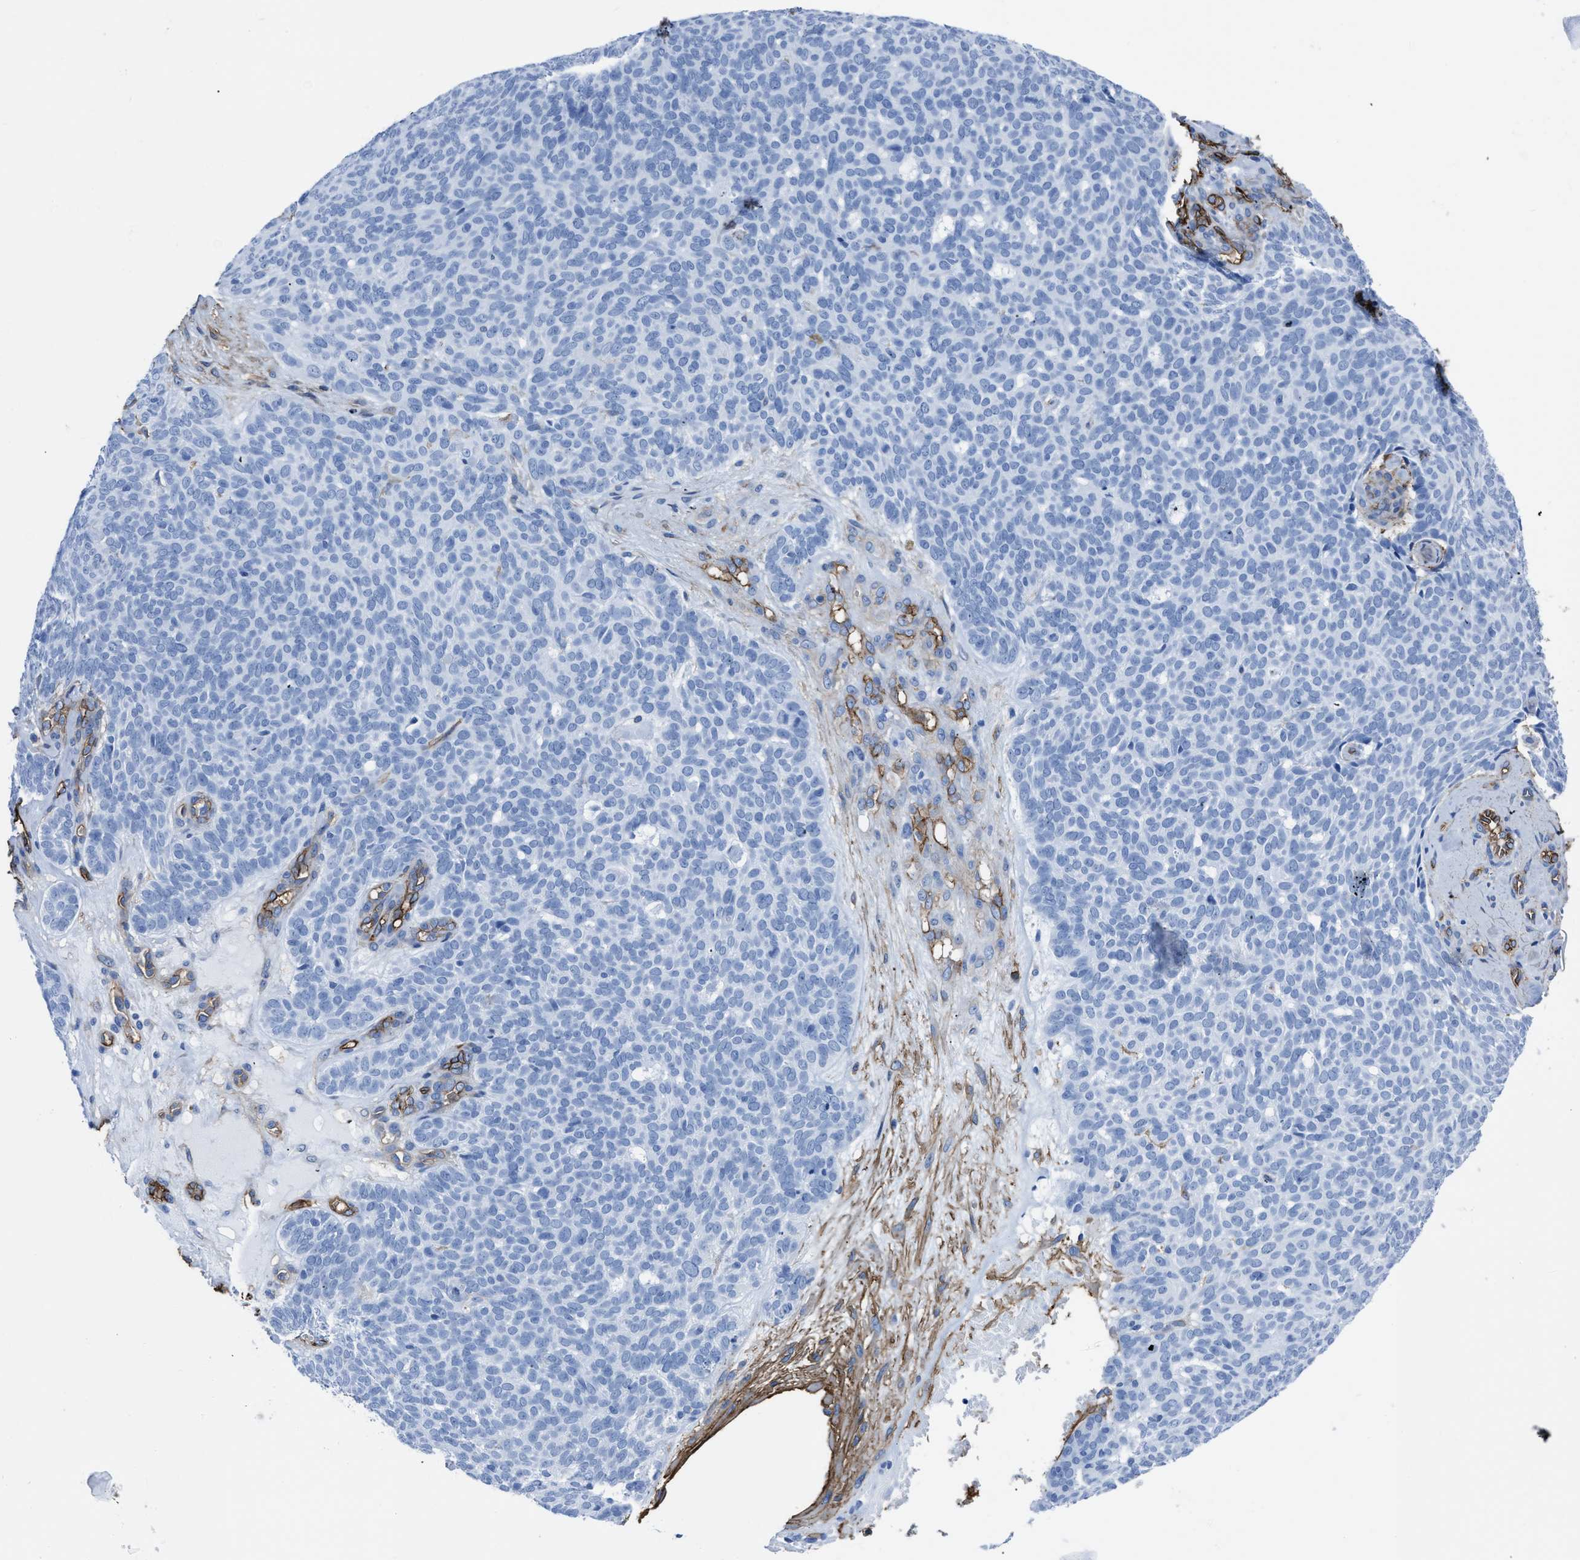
{"staining": {"intensity": "negative", "quantity": "none", "location": "none"}, "tissue": "skin cancer", "cell_type": "Tumor cells", "image_type": "cancer", "snomed": [{"axis": "morphology", "description": "Basal cell carcinoma"}, {"axis": "topography", "description": "Skin"}], "caption": "High power microscopy image of an IHC histopathology image of skin basal cell carcinoma, revealing no significant staining in tumor cells. The staining was performed using DAB (3,3'-diaminobenzidine) to visualize the protein expression in brown, while the nuclei were stained in blue with hematoxylin (Magnification: 20x).", "gene": "AQP1", "patient": {"sex": "male", "age": 61}}